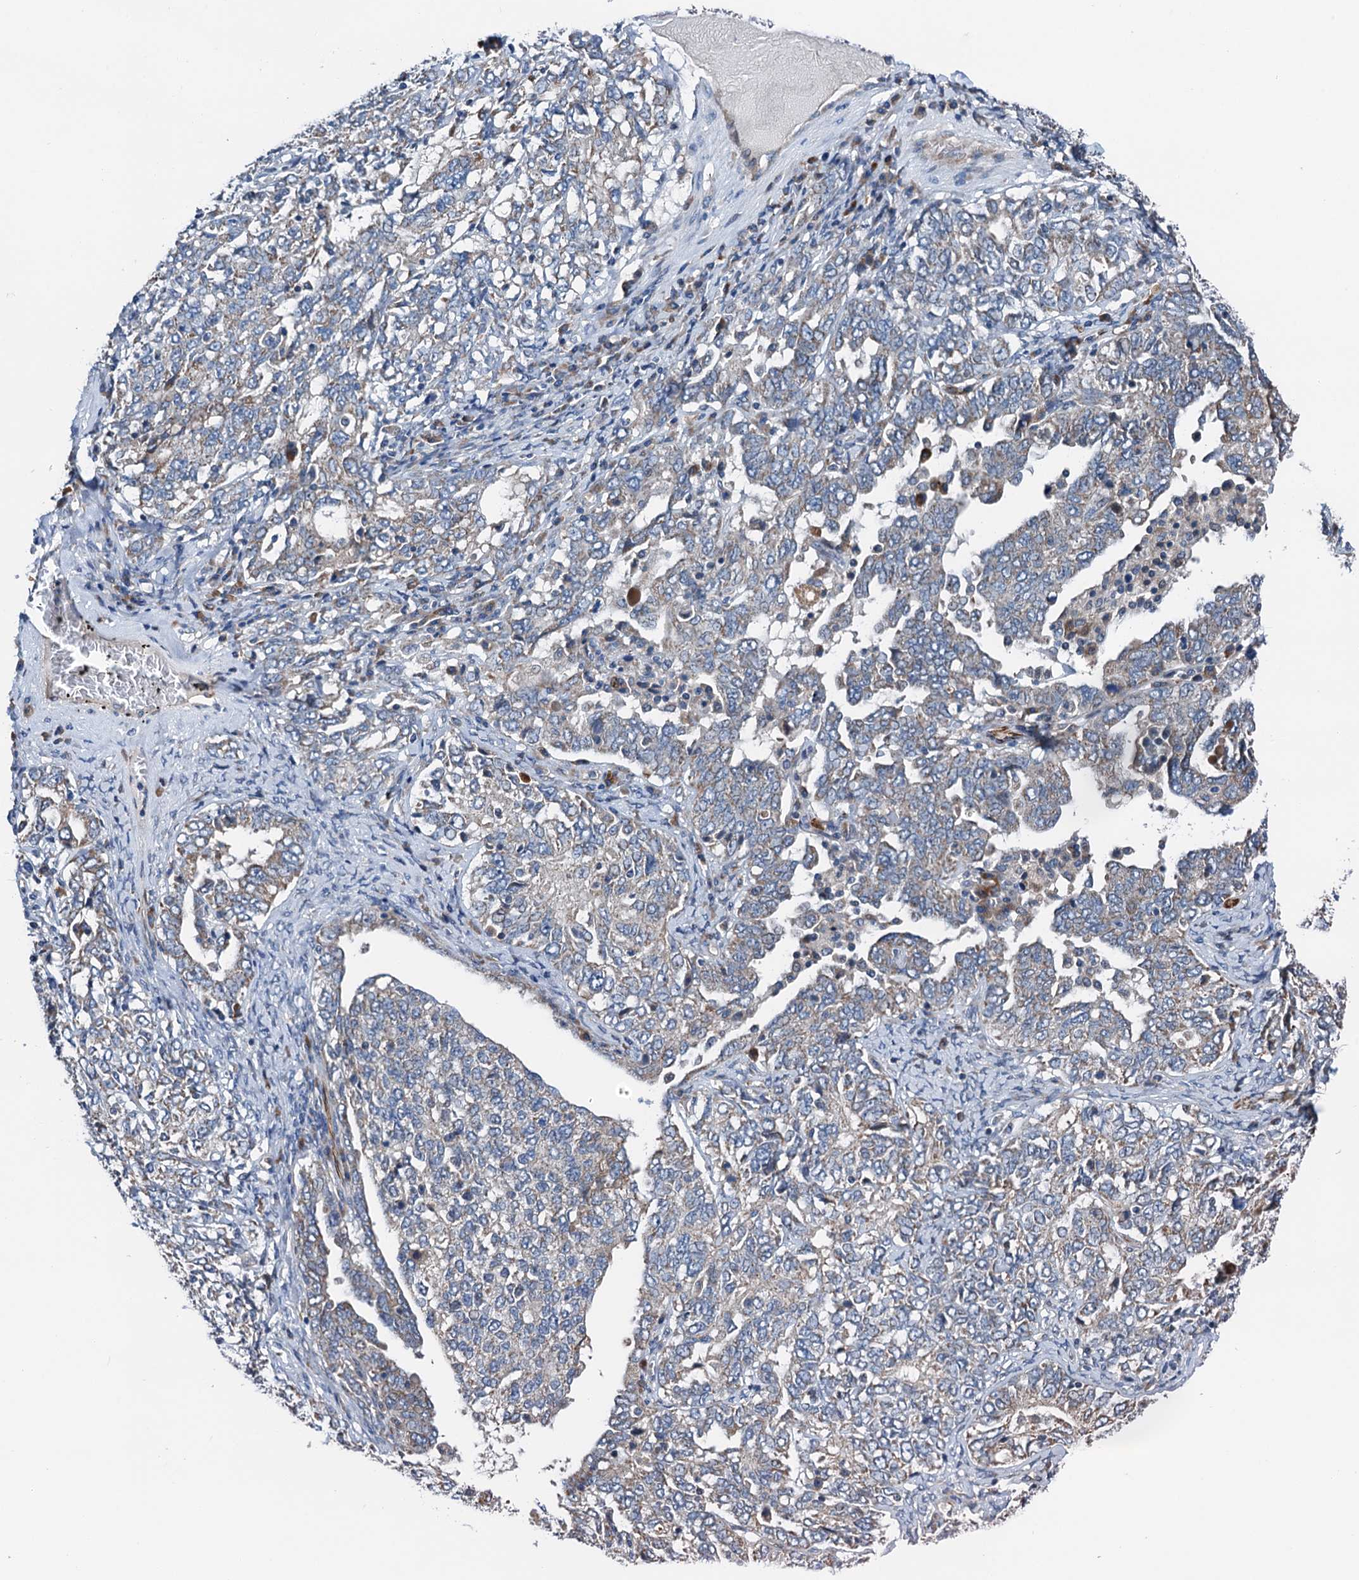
{"staining": {"intensity": "weak", "quantity": "25%-75%", "location": "cytoplasmic/membranous"}, "tissue": "ovarian cancer", "cell_type": "Tumor cells", "image_type": "cancer", "snomed": [{"axis": "morphology", "description": "Carcinoma, endometroid"}, {"axis": "topography", "description": "Ovary"}], "caption": "DAB (3,3'-diaminobenzidine) immunohistochemical staining of ovarian cancer (endometroid carcinoma) displays weak cytoplasmic/membranous protein staining in about 25%-75% of tumor cells.", "gene": "ELAC1", "patient": {"sex": "female", "age": 62}}